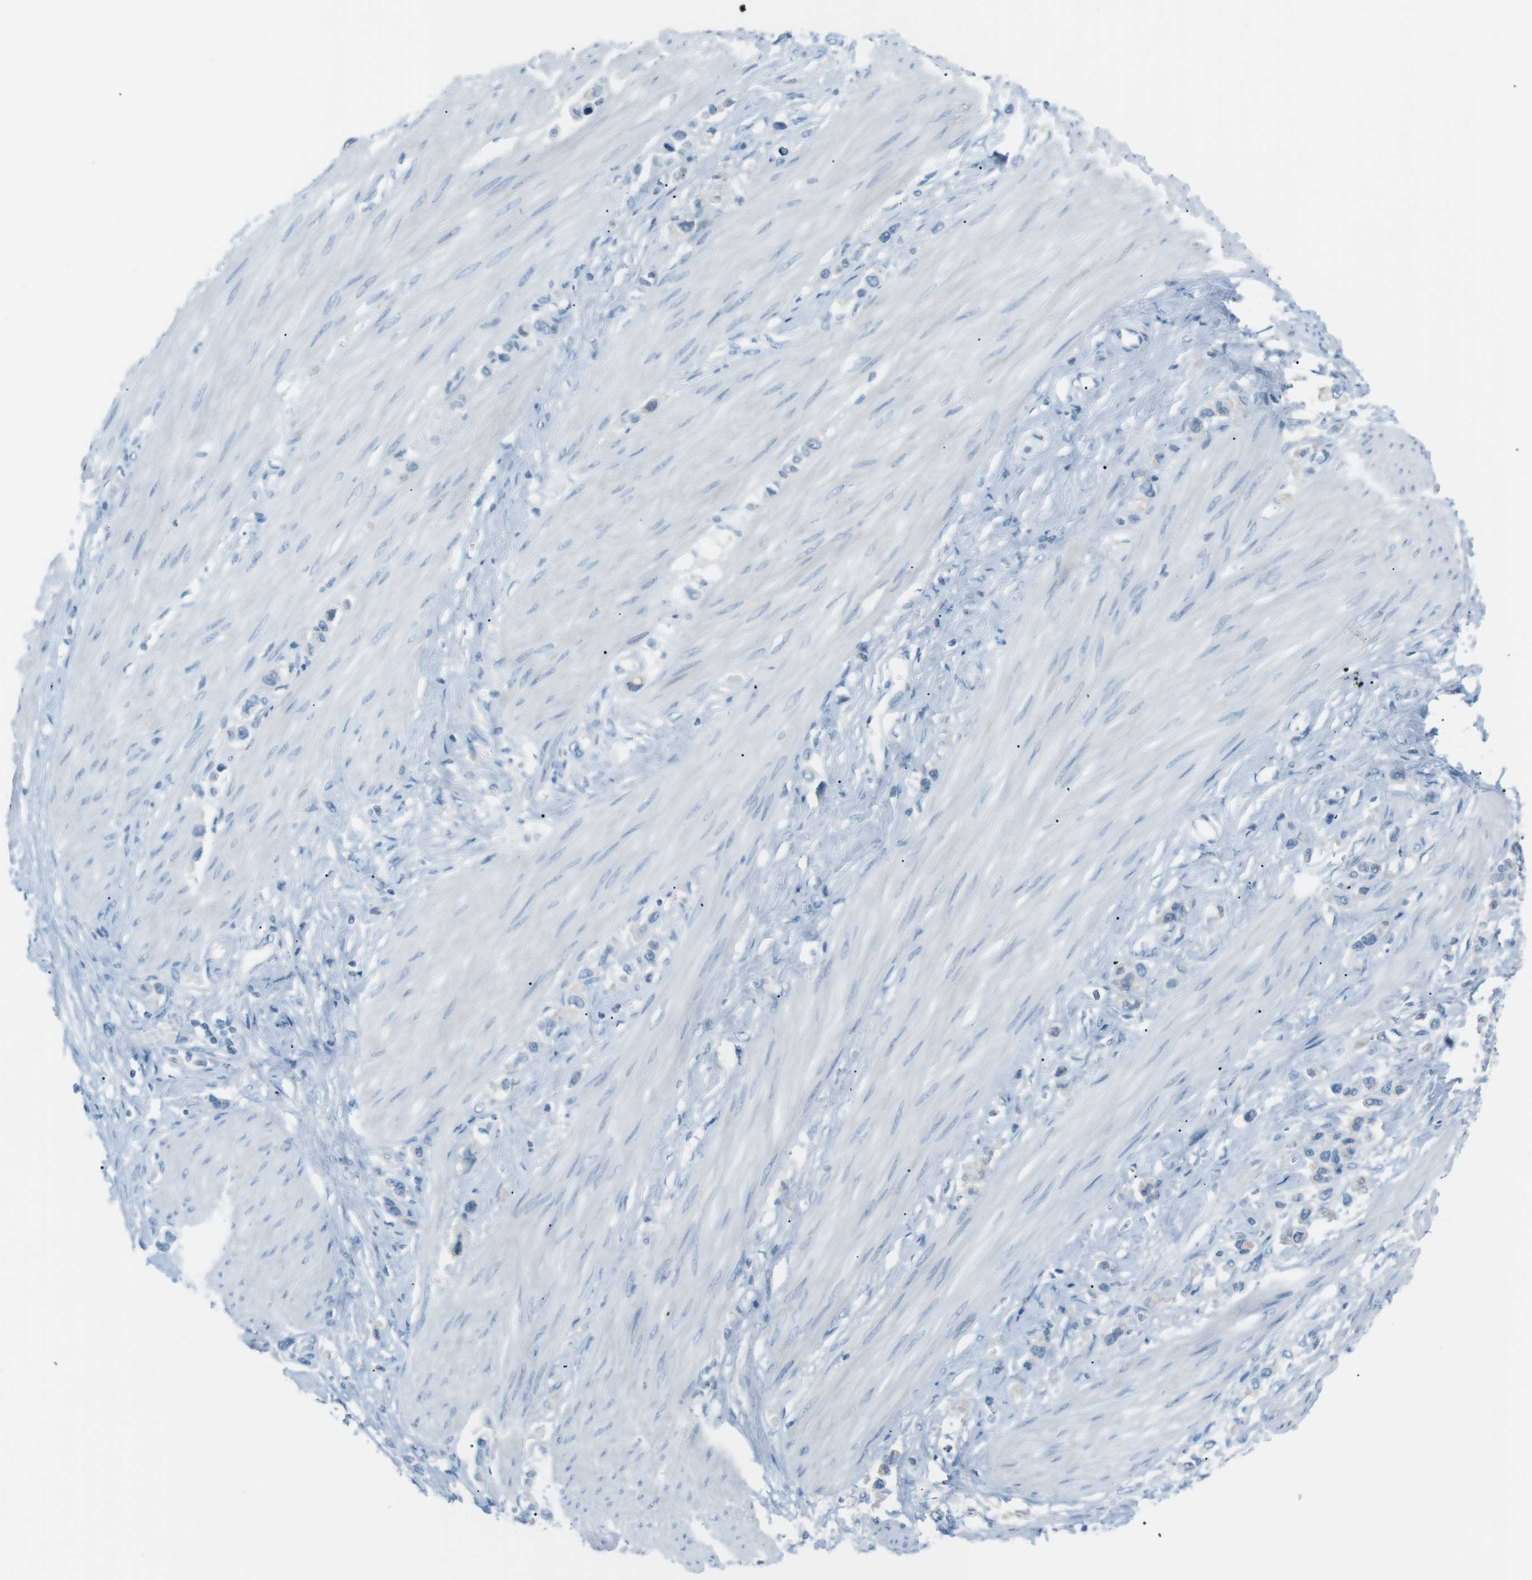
{"staining": {"intensity": "negative", "quantity": "none", "location": "none"}, "tissue": "stomach cancer", "cell_type": "Tumor cells", "image_type": "cancer", "snomed": [{"axis": "morphology", "description": "Adenocarcinoma, NOS"}, {"axis": "topography", "description": "Stomach"}], "caption": "Tumor cells are negative for brown protein staining in stomach cancer.", "gene": "AZGP1", "patient": {"sex": "female", "age": 65}}